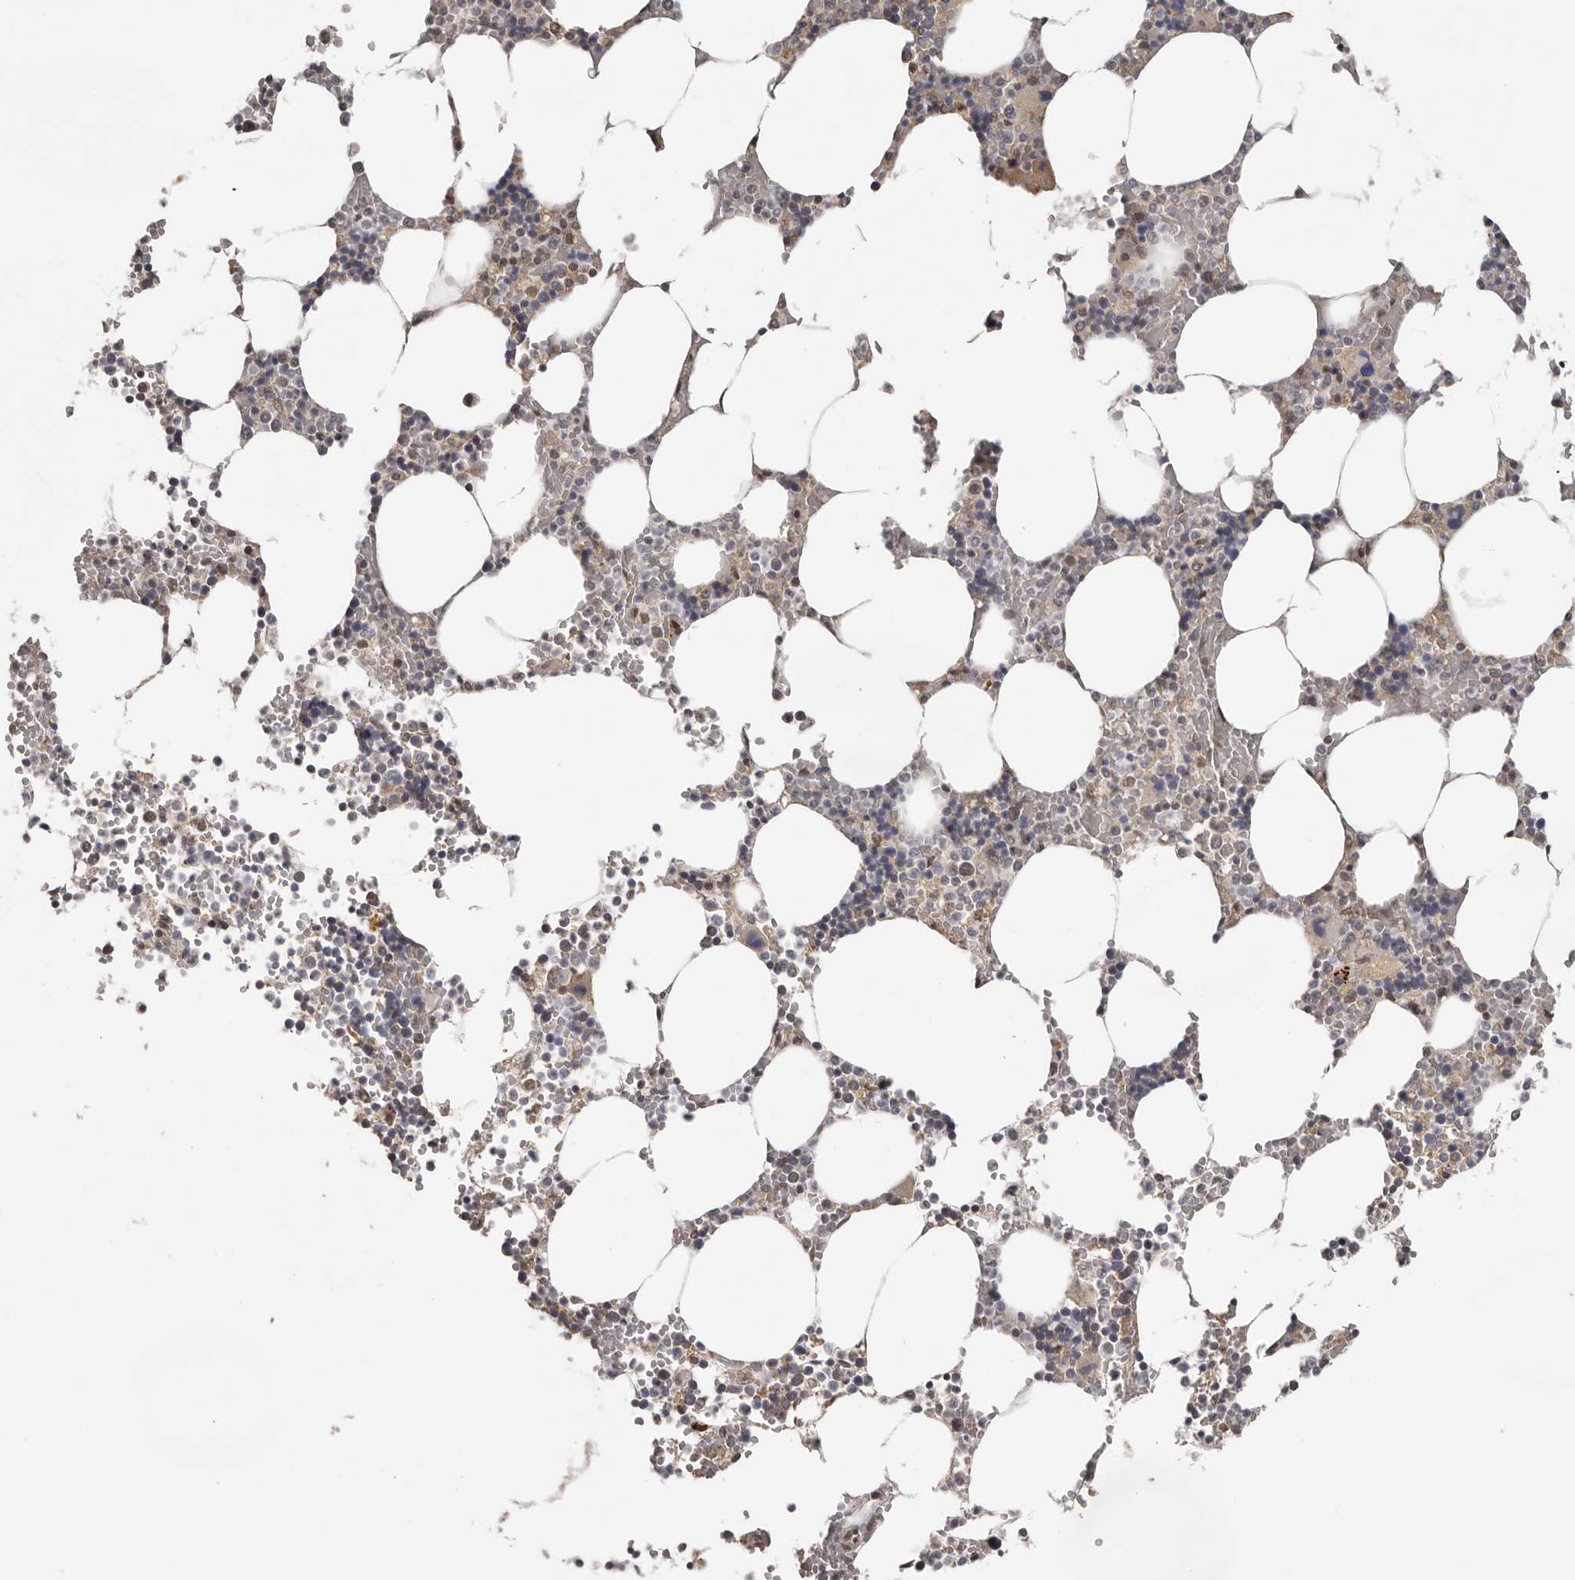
{"staining": {"intensity": "weak", "quantity": "<25%", "location": "cytoplasmic/membranous,nuclear"}, "tissue": "bone marrow", "cell_type": "Hematopoietic cells", "image_type": "normal", "snomed": [{"axis": "morphology", "description": "Normal tissue, NOS"}, {"axis": "topography", "description": "Bone marrow"}], "caption": "DAB immunohistochemical staining of unremarkable bone marrow exhibits no significant positivity in hematopoietic cells. Nuclei are stained in blue.", "gene": "MOGAT2", "patient": {"sex": "male", "age": 70}}